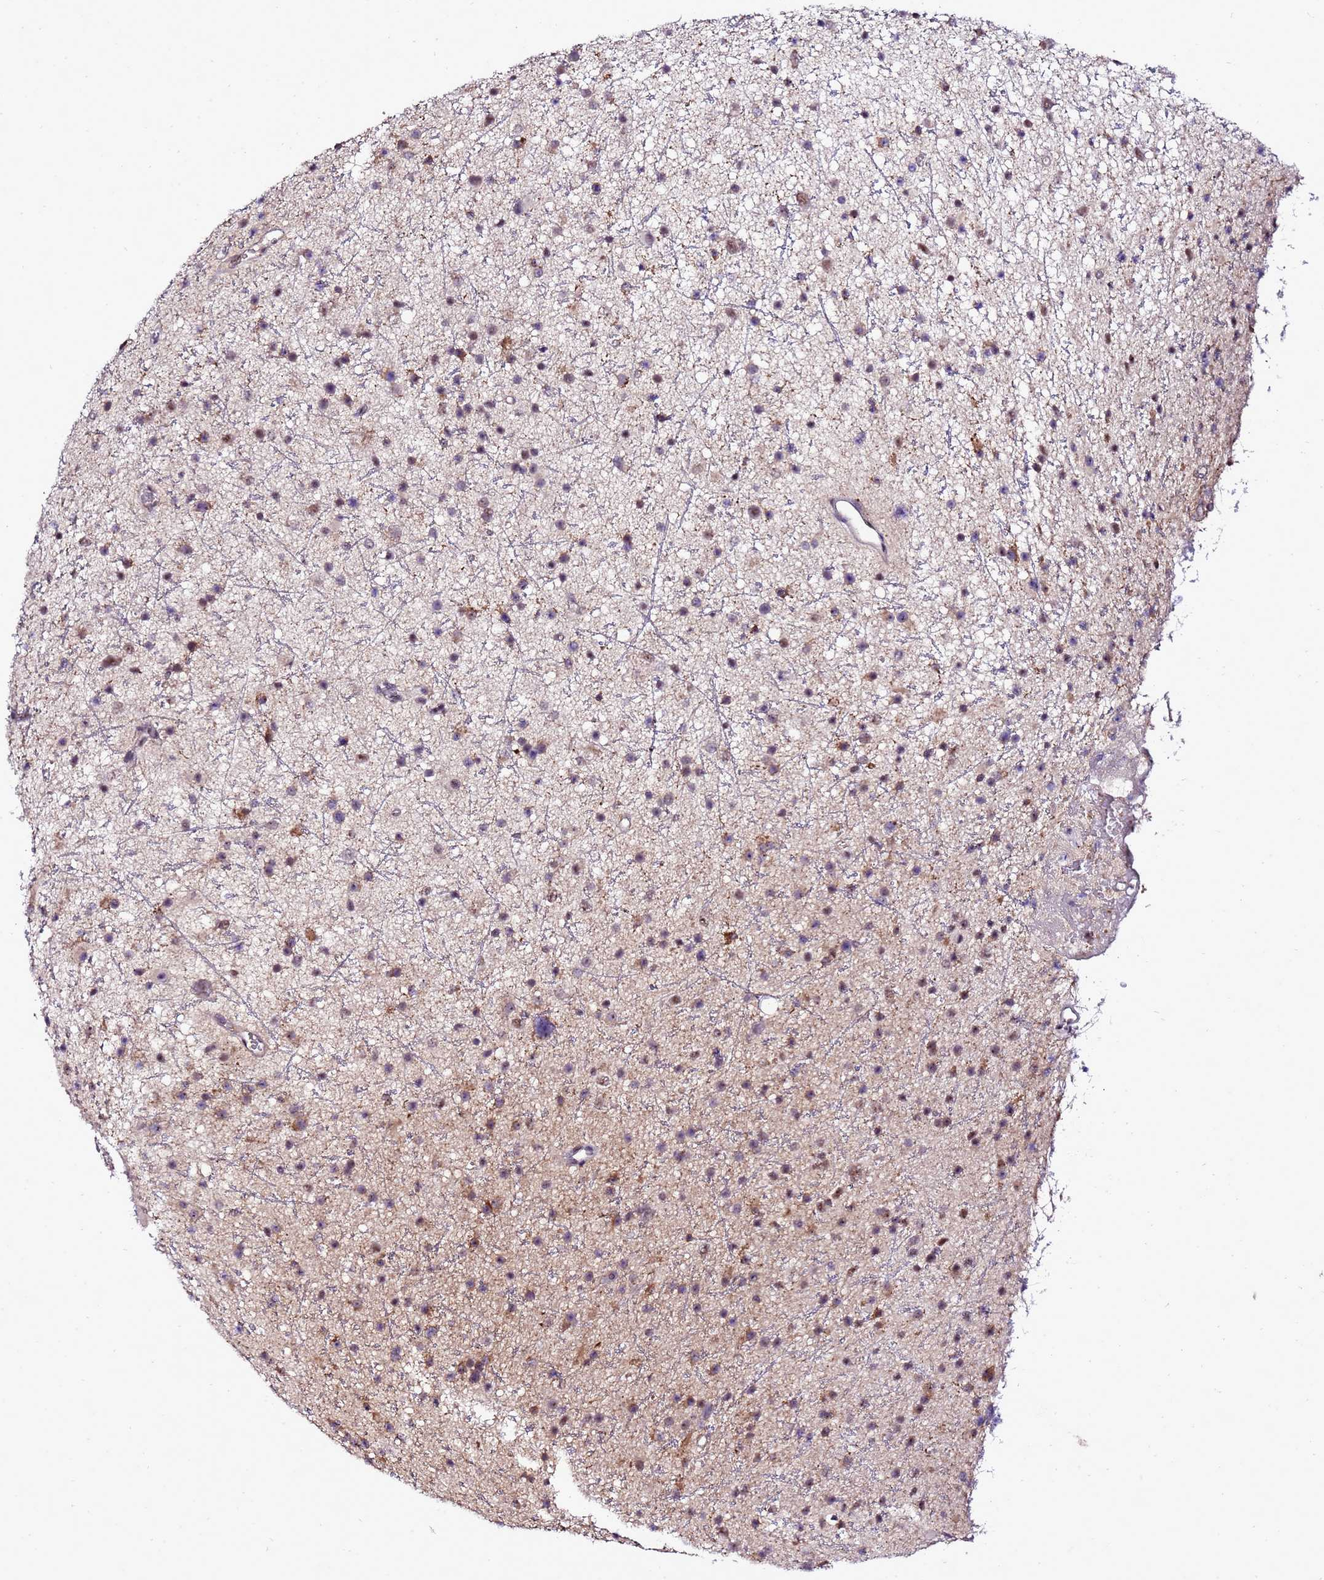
{"staining": {"intensity": "moderate", "quantity": "25%-75%", "location": "nuclear"}, "tissue": "glioma", "cell_type": "Tumor cells", "image_type": "cancer", "snomed": [{"axis": "morphology", "description": "Glioma, malignant, Low grade"}, {"axis": "topography", "description": "Cerebral cortex"}], "caption": "Moderate nuclear protein staining is appreciated in about 25%-75% of tumor cells in glioma.", "gene": "C19orf47", "patient": {"sex": "female", "age": 39}}